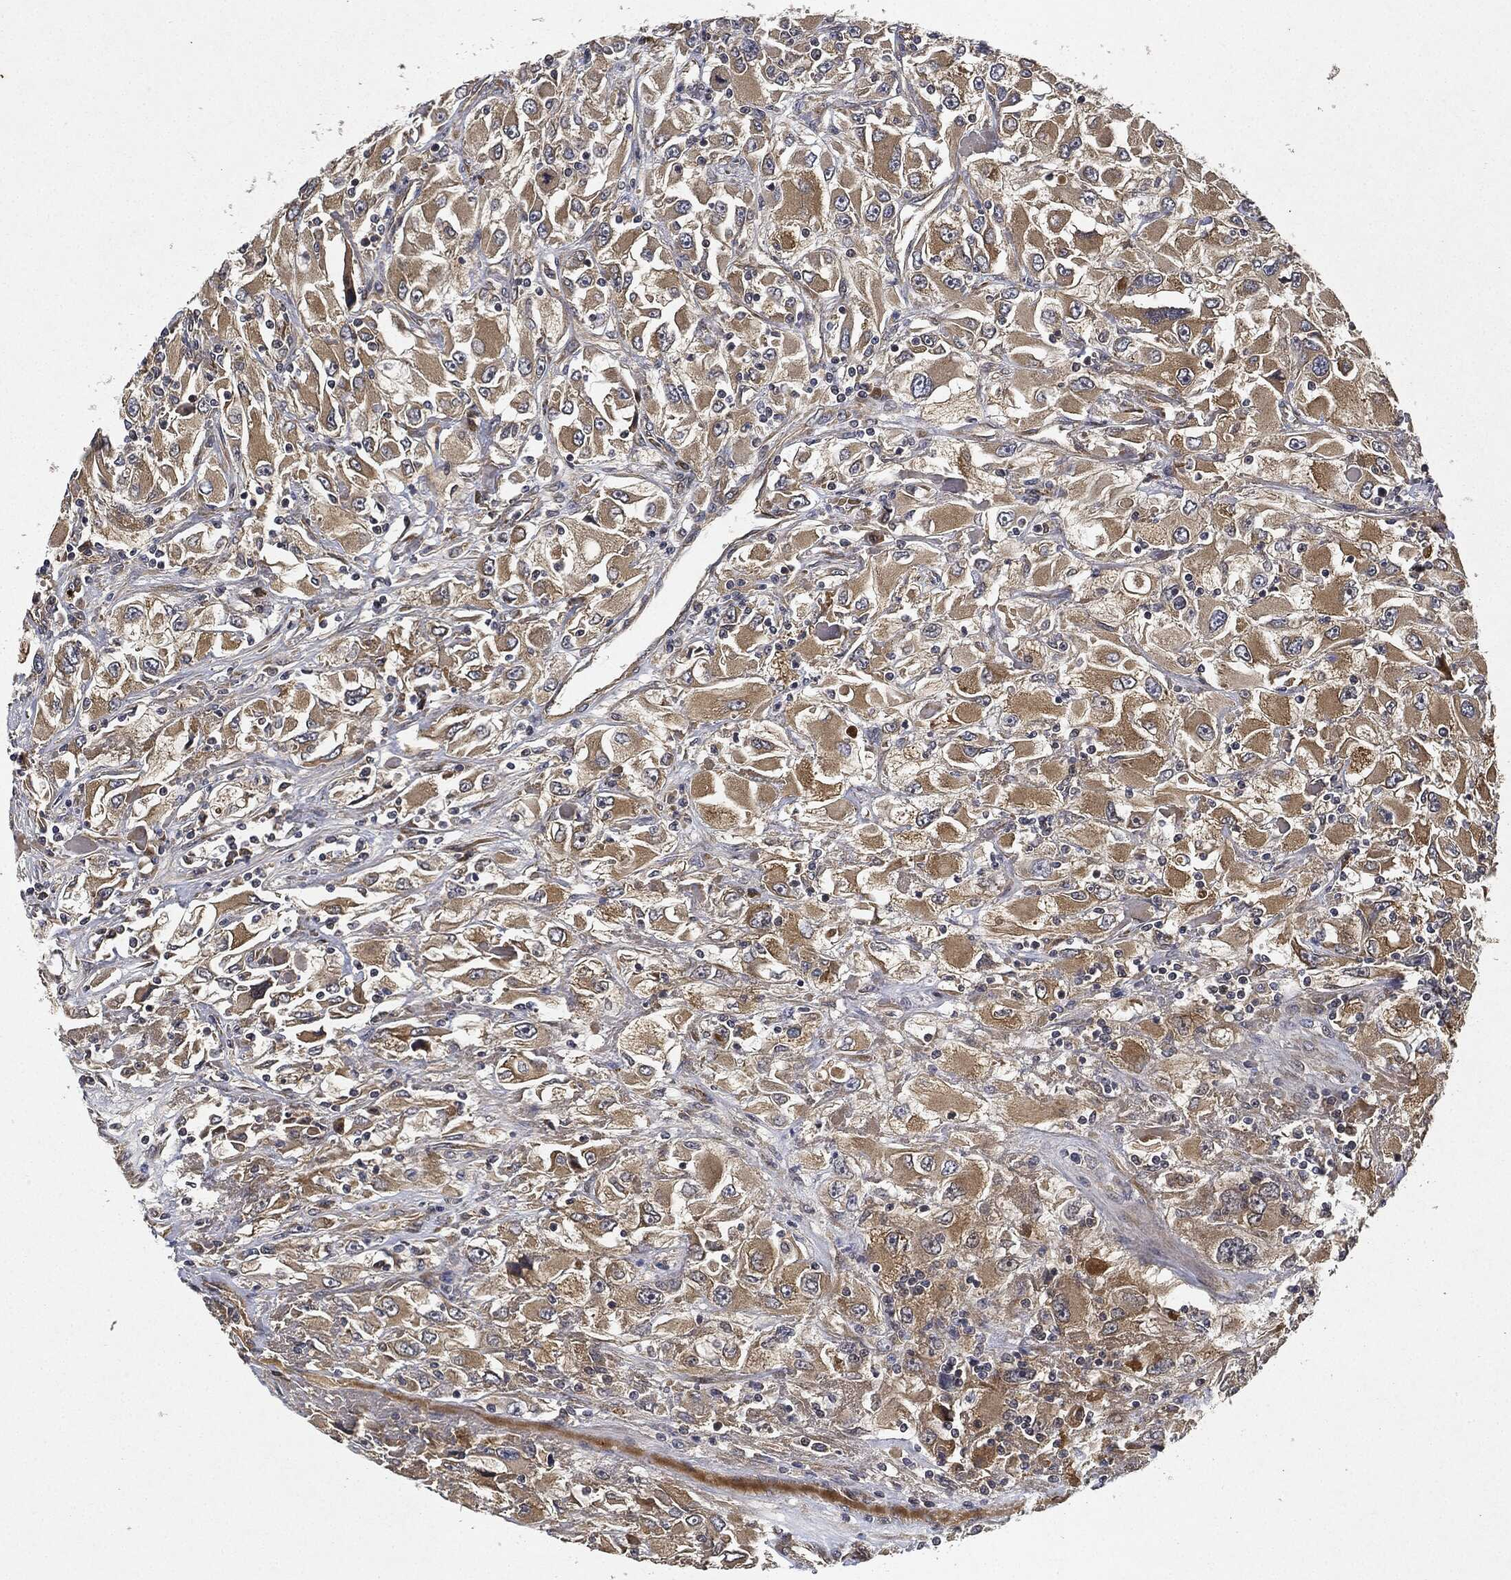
{"staining": {"intensity": "moderate", "quantity": "25%-75%", "location": "cytoplasmic/membranous"}, "tissue": "renal cancer", "cell_type": "Tumor cells", "image_type": "cancer", "snomed": [{"axis": "morphology", "description": "Adenocarcinoma, NOS"}, {"axis": "topography", "description": "Kidney"}], "caption": "Immunohistochemical staining of human renal adenocarcinoma displays moderate cytoplasmic/membranous protein staining in about 25%-75% of tumor cells. Nuclei are stained in blue.", "gene": "MLST8", "patient": {"sex": "female", "age": 52}}